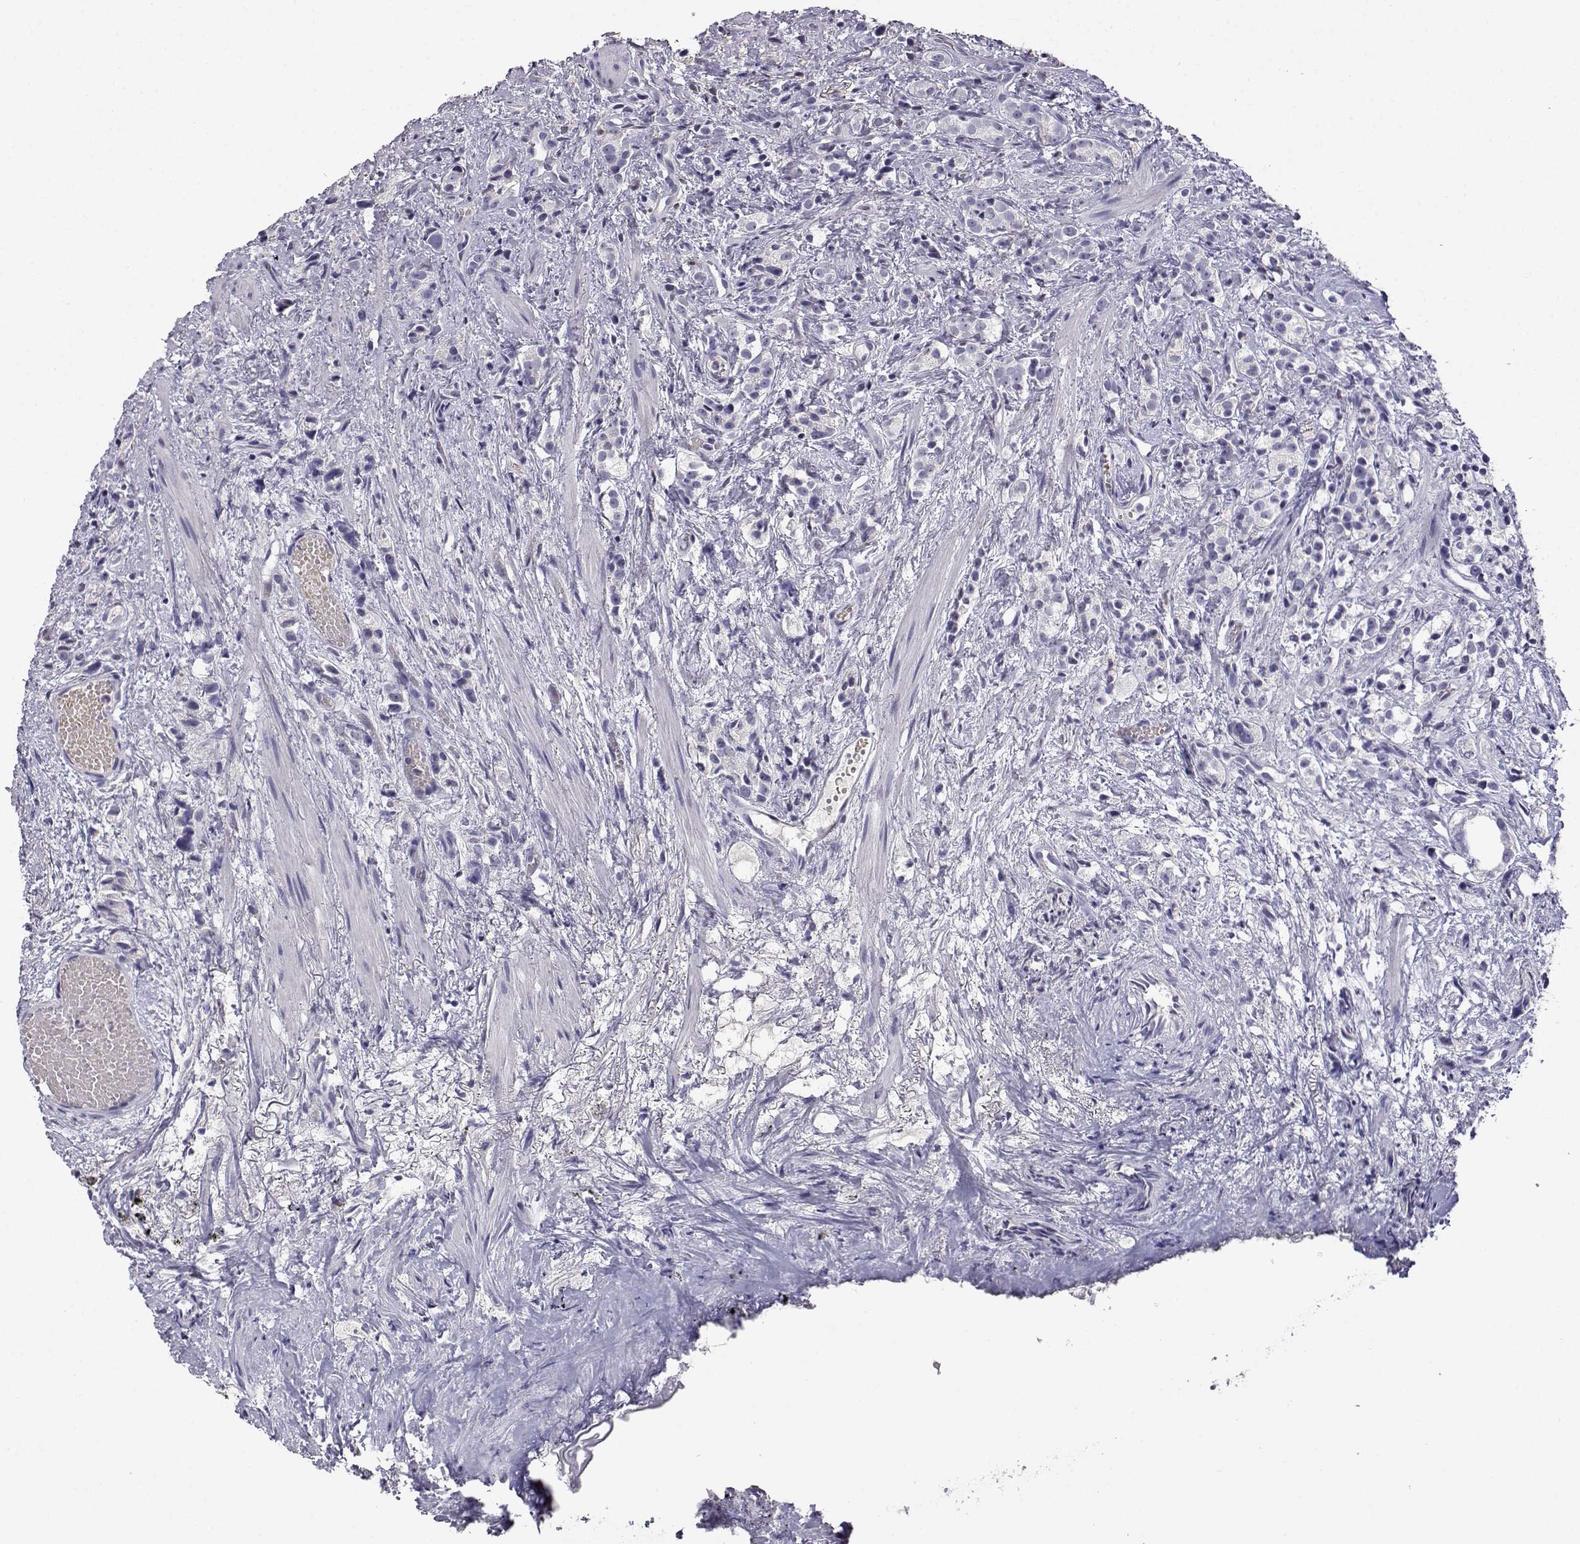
{"staining": {"intensity": "negative", "quantity": "none", "location": "none"}, "tissue": "prostate cancer", "cell_type": "Tumor cells", "image_type": "cancer", "snomed": [{"axis": "morphology", "description": "Adenocarcinoma, High grade"}, {"axis": "topography", "description": "Prostate"}], "caption": "An IHC image of prostate adenocarcinoma (high-grade) is shown. There is no staining in tumor cells of prostate adenocarcinoma (high-grade). (Stains: DAB immunohistochemistry with hematoxylin counter stain, Microscopy: brightfield microscopy at high magnification).", "gene": "AKR1B1", "patient": {"sex": "male", "age": 53}}